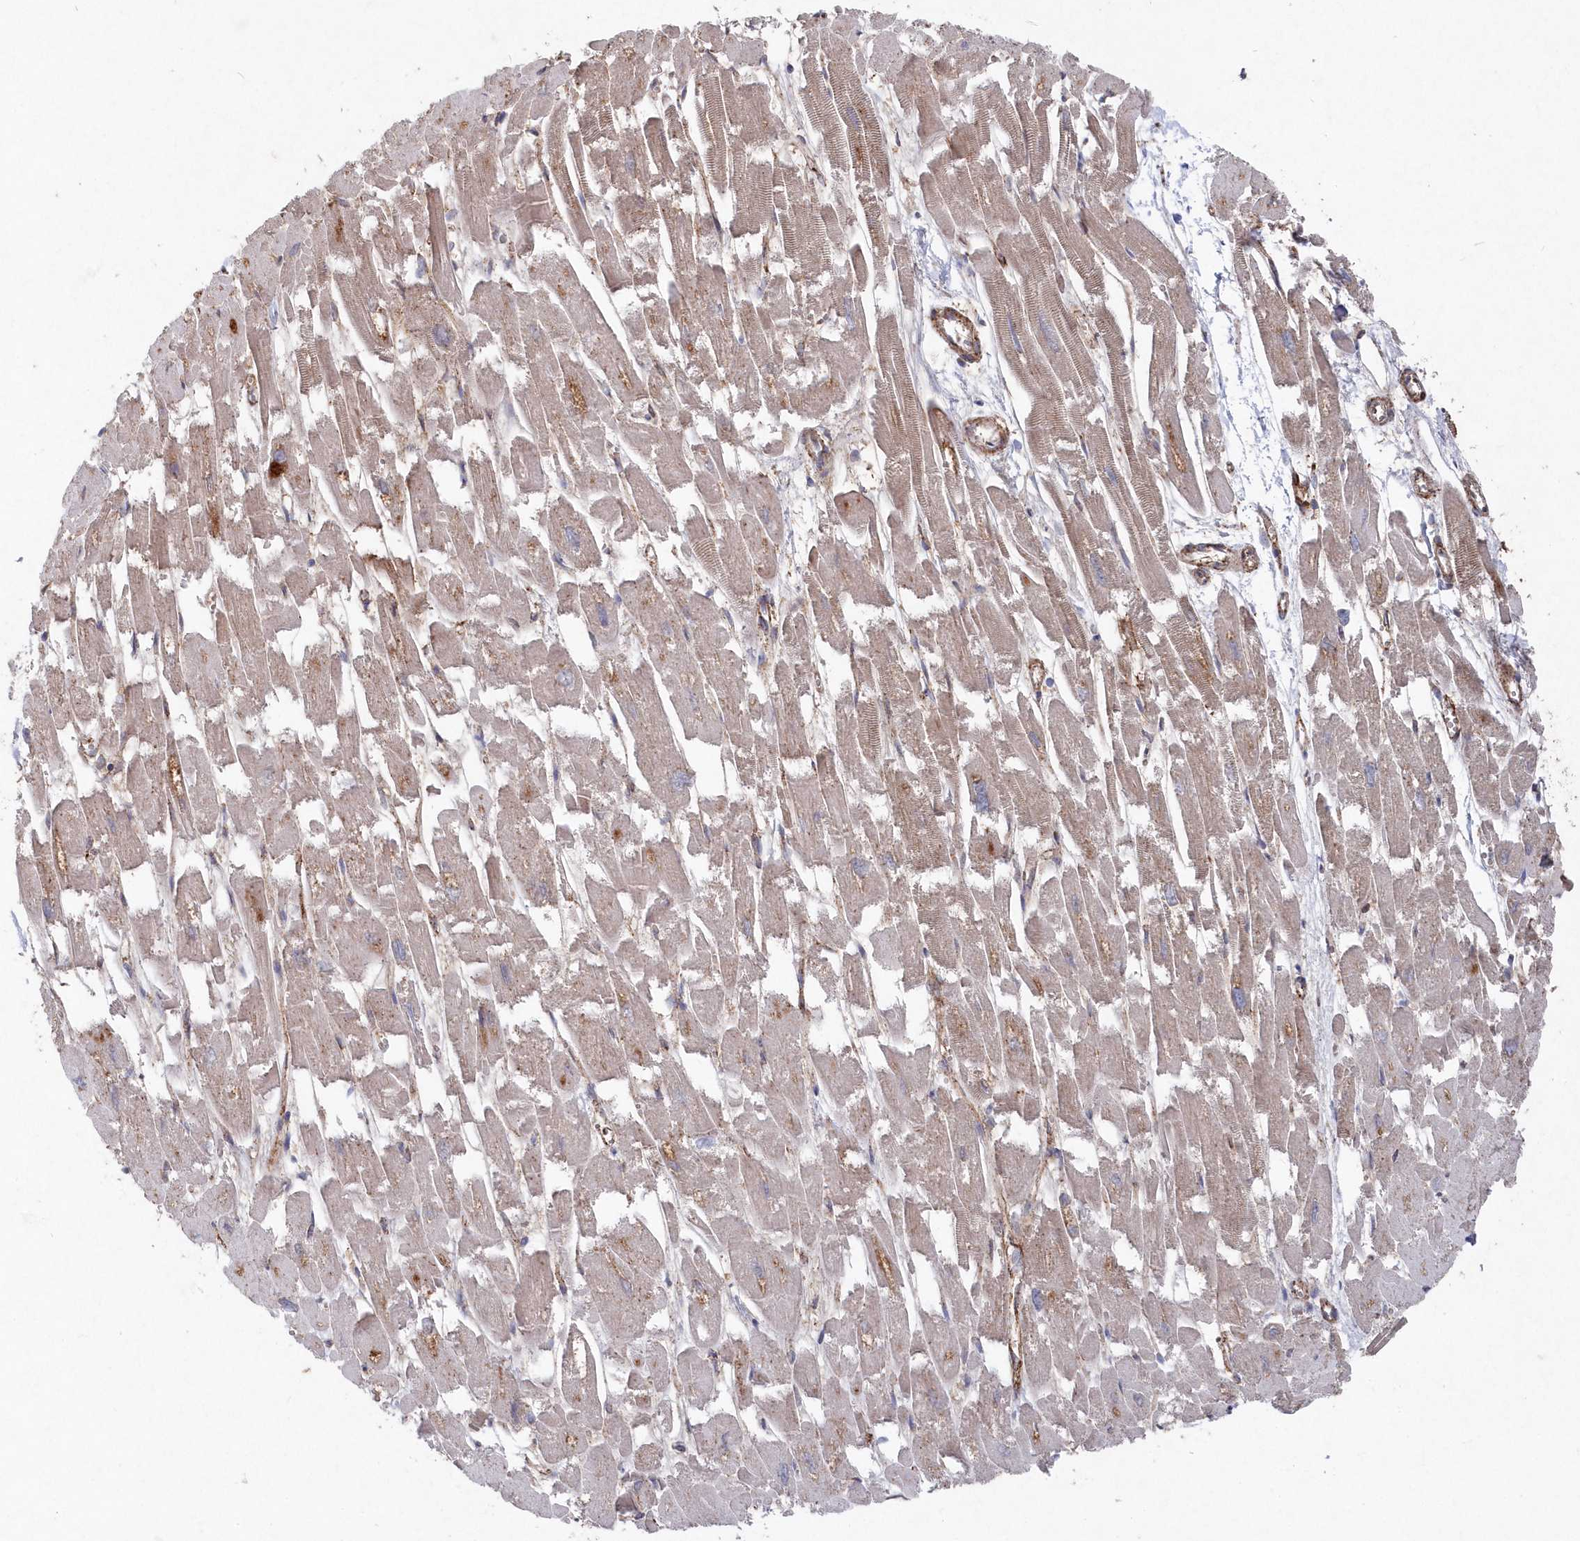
{"staining": {"intensity": "strong", "quantity": "<25%", "location": "cytoplasmic/membranous"}, "tissue": "heart muscle", "cell_type": "Cardiomyocytes", "image_type": "normal", "snomed": [{"axis": "morphology", "description": "Normal tissue, NOS"}, {"axis": "topography", "description": "Heart"}], "caption": "Strong cytoplasmic/membranous staining for a protein is appreciated in approximately <25% of cardiomyocytes of normal heart muscle using immunohistochemistry (IHC).", "gene": "ABHD14B", "patient": {"sex": "male", "age": 54}}